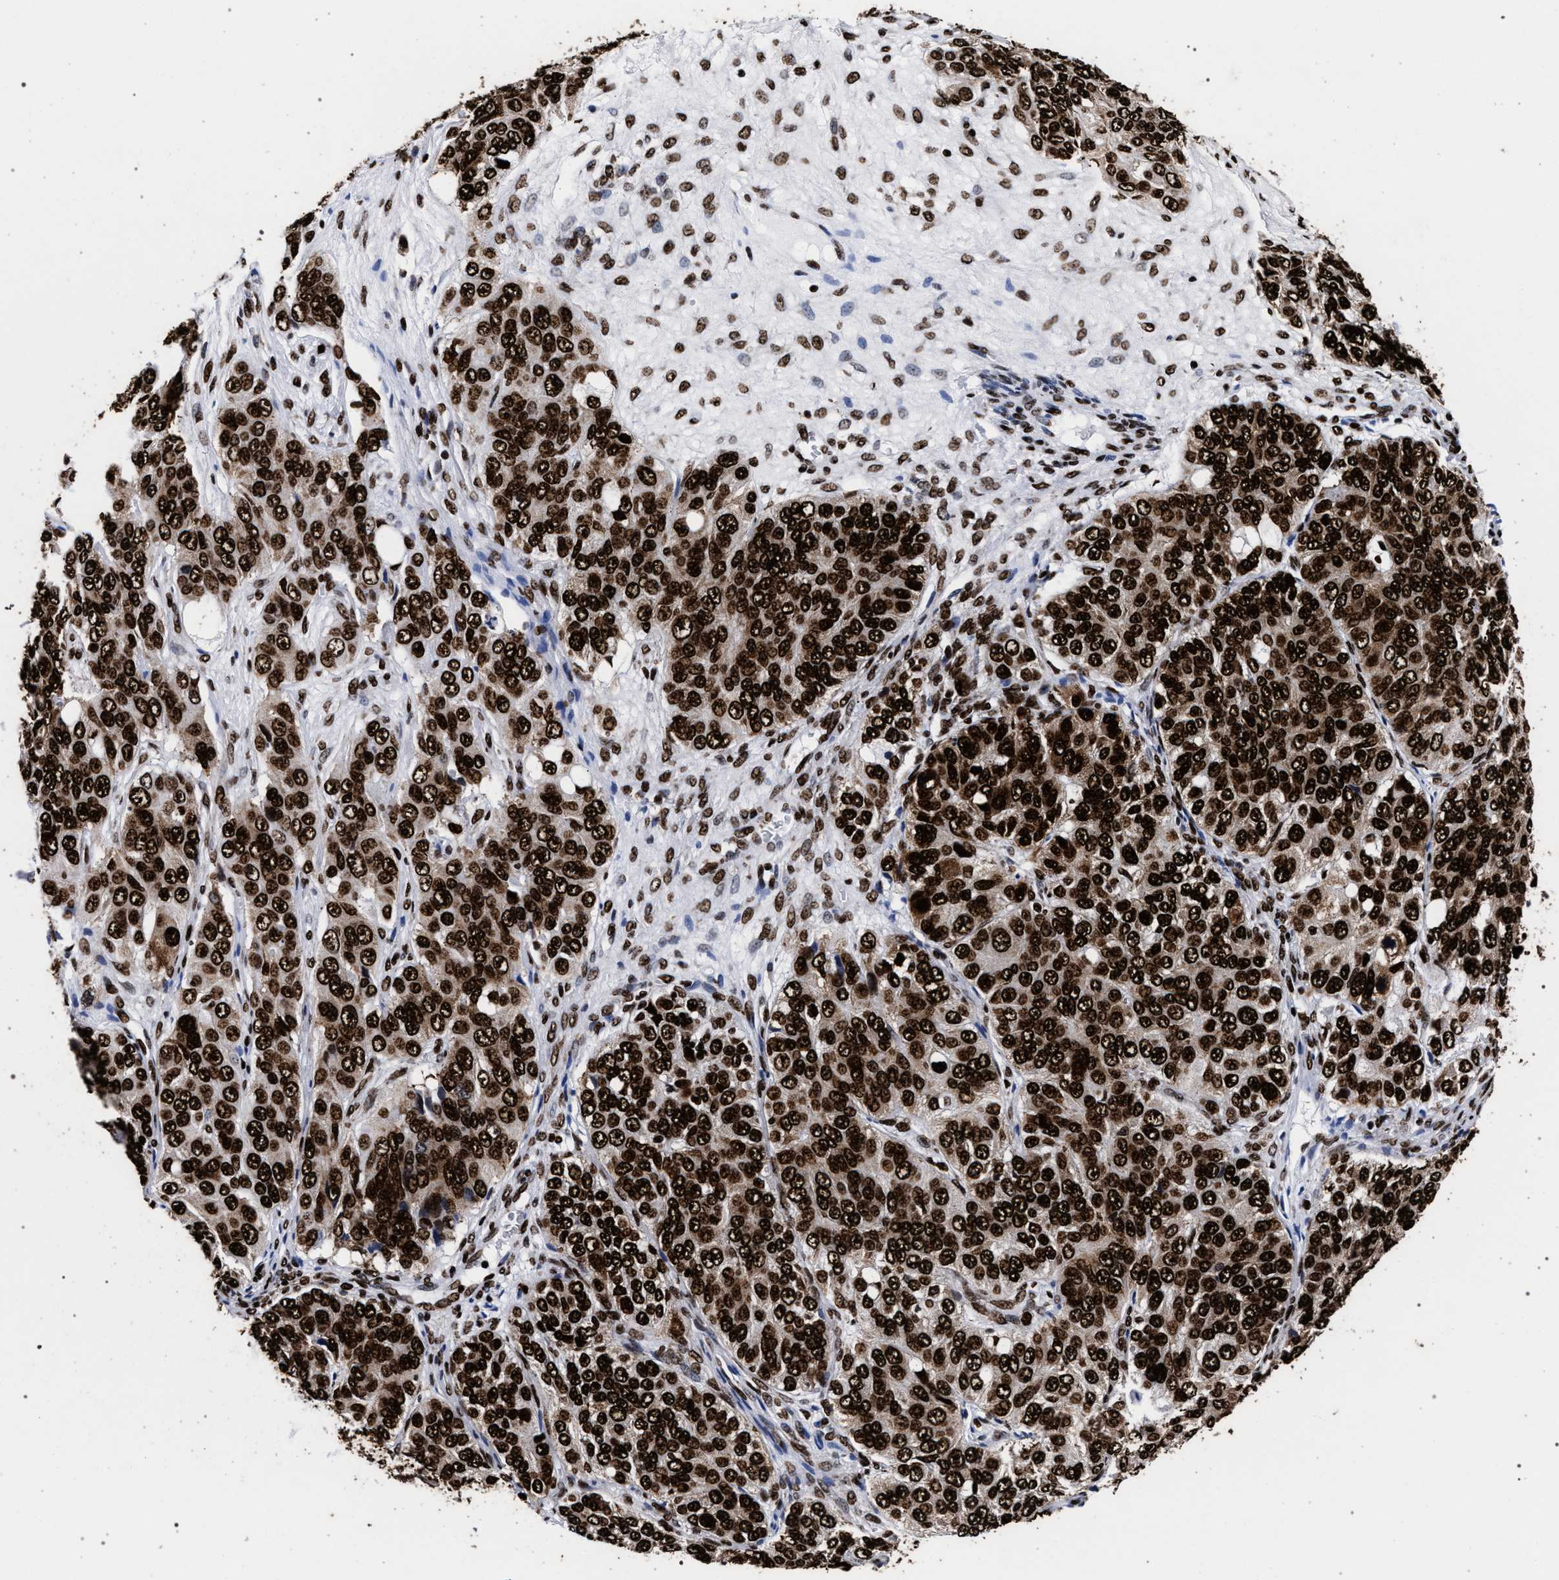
{"staining": {"intensity": "strong", "quantity": ">75%", "location": "cytoplasmic/membranous,nuclear"}, "tissue": "ovarian cancer", "cell_type": "Tumor cells", "image_type": "cancer", "snomed": [{"axis": "morphology", "description": "Carcinoma, endometroid"}, {"axis": "topography", "description": "Ovary"}], "caption": "This image reveals immunohistochemistry (IHC) staining of ovarian cancer (endometroid carcinoma), with high strong cytoplasmic/membranous and nuclear staining in approximately >75% of tumor cells.", "gene": "HNRNPA1", "patient": {"sex": "female", "age": 51}}